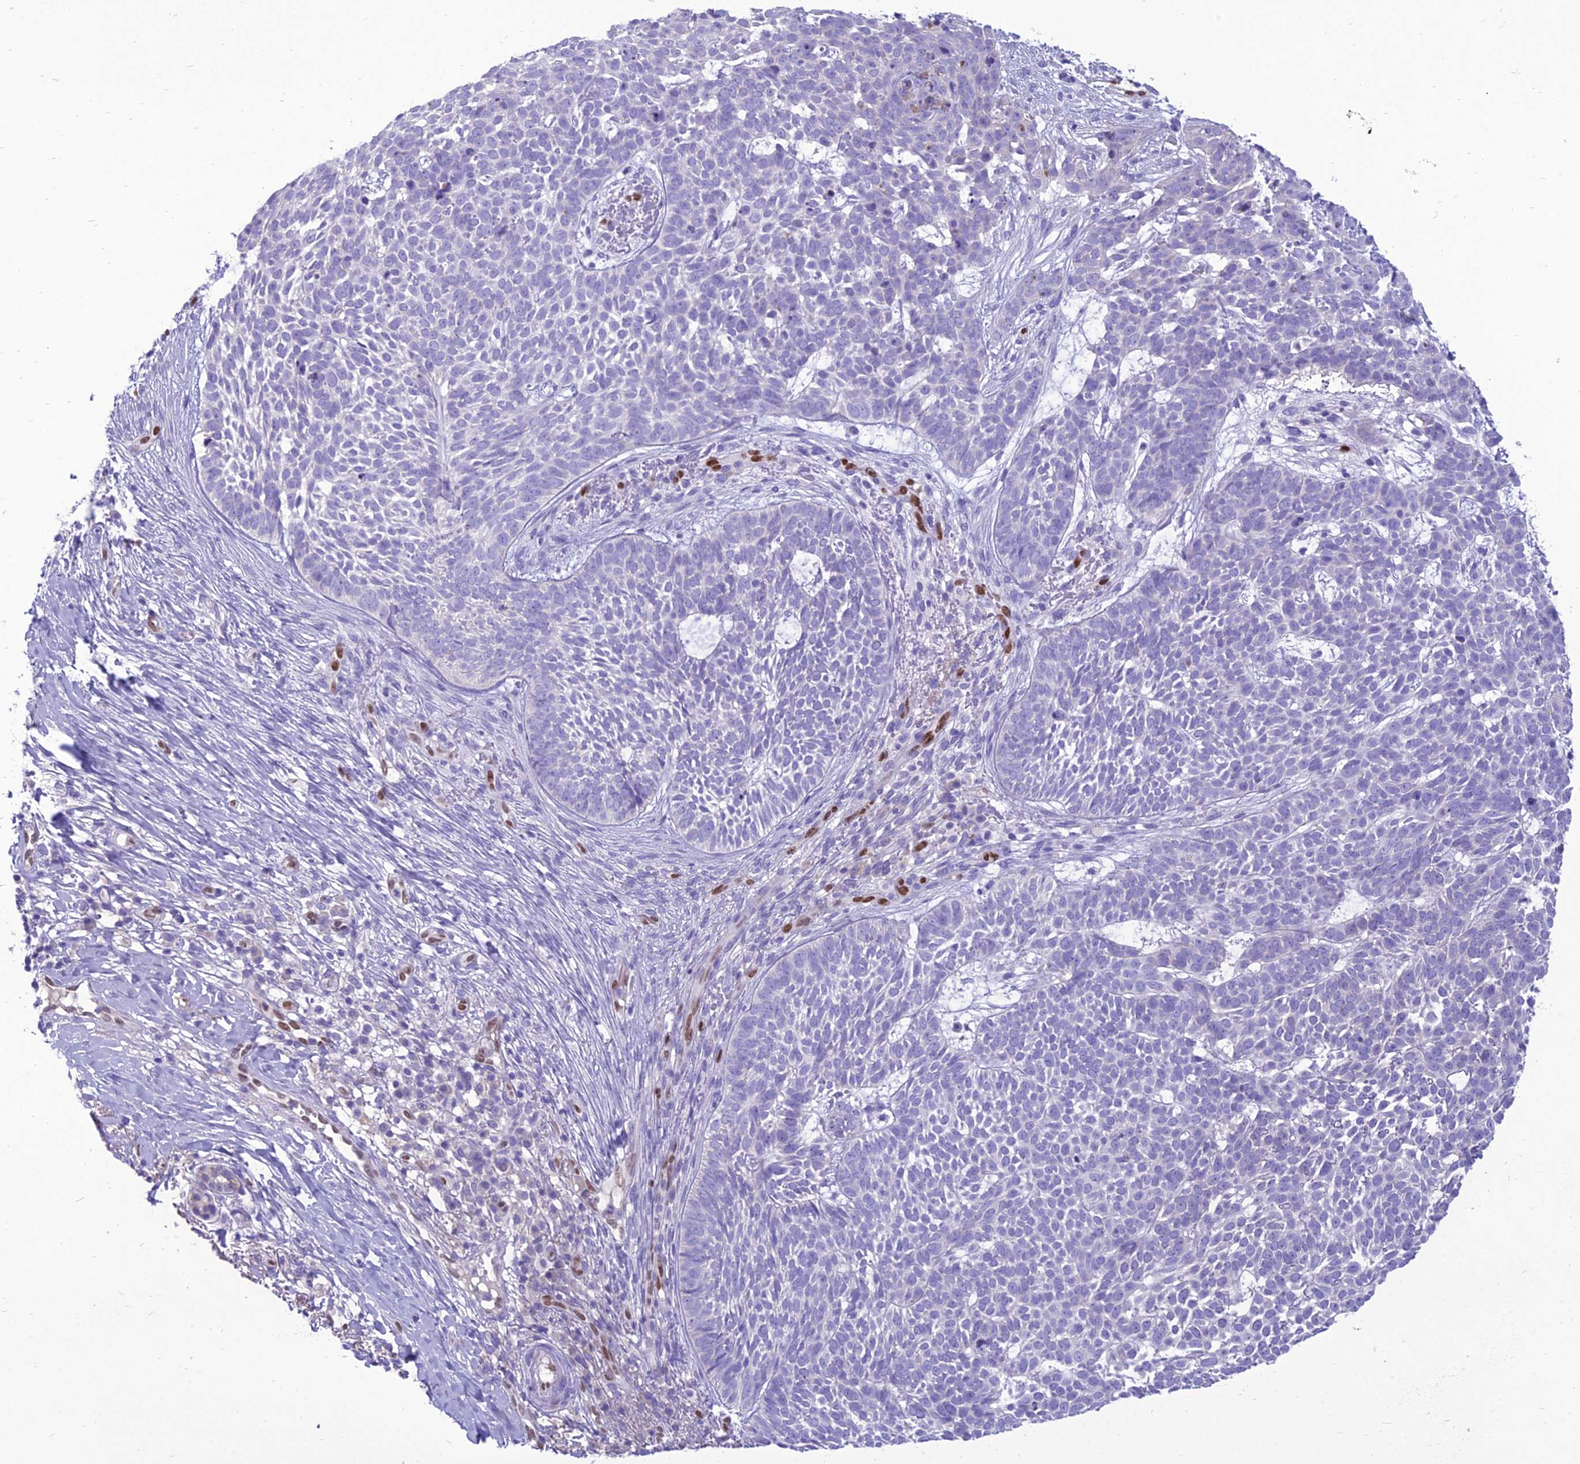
{"staining": {"intensity": "negative", "quantity": "none", "location": "none"}, "tissue": "skin cancer", "cell_type": "Tumor cells", "image_type": "cancer", "snomed": [{"axis": "morphology", "description": "Basal cell carcinoma"}, {"axis": "topography", "description": "Skin"}], "caption": "A histopathology image of skin basal cell carcinoma stained for a protein reveals no brown staining in tumor cells.", "gene": "NOVA2", "patient": {"sex": "female", "age": 78}}